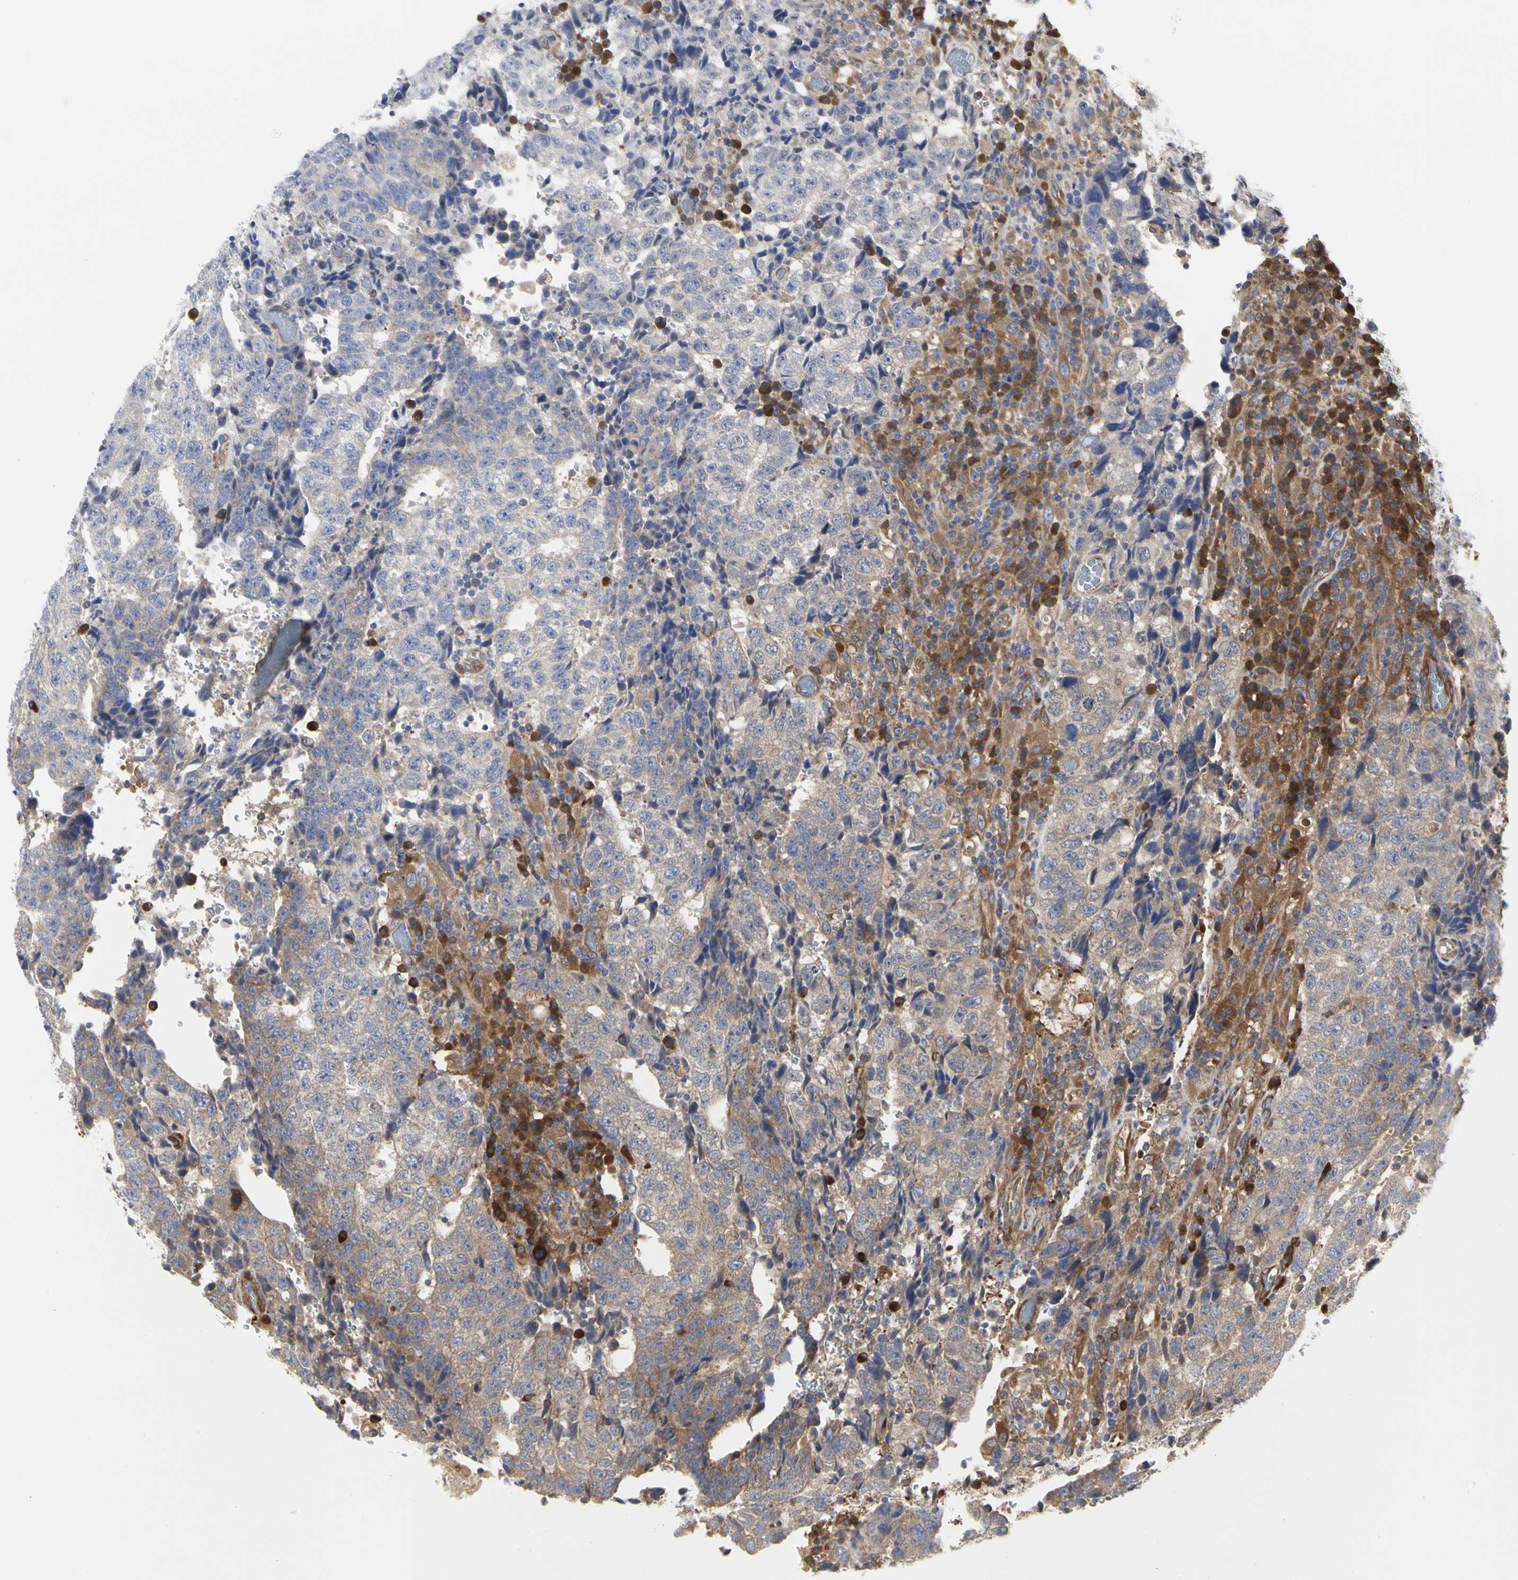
{"staining": {"intensity": "moderate", "quantity": ">75%", "location": "cytoplasmic/membranous"}, "tissue": "testis cancer", "cell_type": "Tumor cells", "image_type": "cancer", "snomed": [{"axis": "morphology", "description": "Necrosis, NOS"}, {"axis": "morphology", "description": "Carcinoma, Embryonal, NOS"}, {"axis": "topography", "description": "Testis"}], "caption": "Brown immunohistochemical staining in testis cancer exhibits moderate cytoplasmic/membranous expression in approximately >75% of tumor cells.", "gene": "C3orf52", "patient": {"sex": "male", "age": 19}}